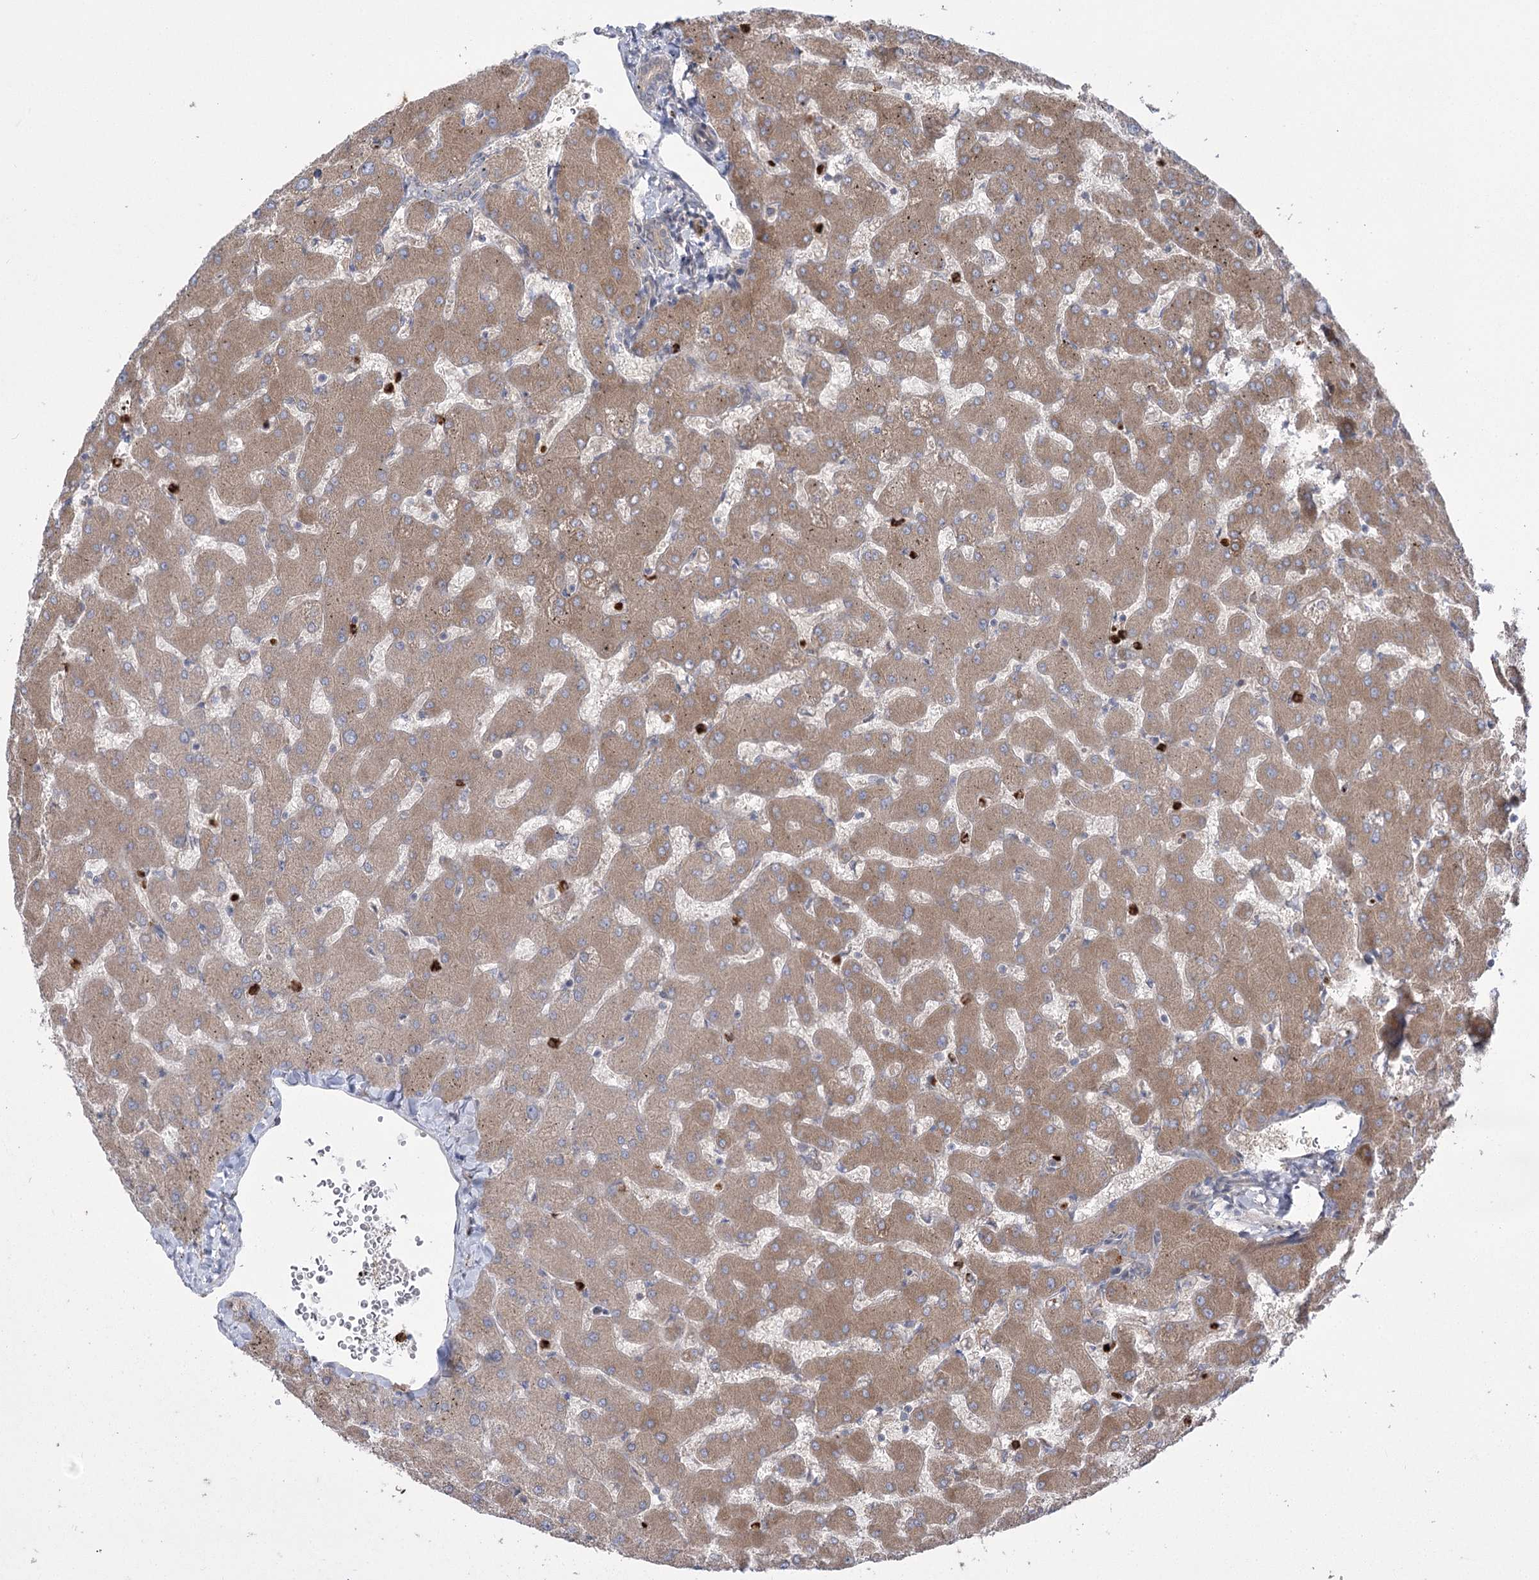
{"staining": {"intensity": "weak", "quantity": ">75%", "location": "cytoplasmic/membranous"}, "tissue": "liver", "cell_type": "Cholangiocytes", "image_type": "normal", "snomed": [{"axis": "morphology", "description": "Normal tissue, NOS"}, {"axis": "topography", "description": "Liver"}], "caption": "Weak cytoplasmic/membranous protein positivity is present in approximately >75% of cholangiocytes in liver.", "gene": "PLEKHA5", "patient": {"sex": "female", "age": 63}}